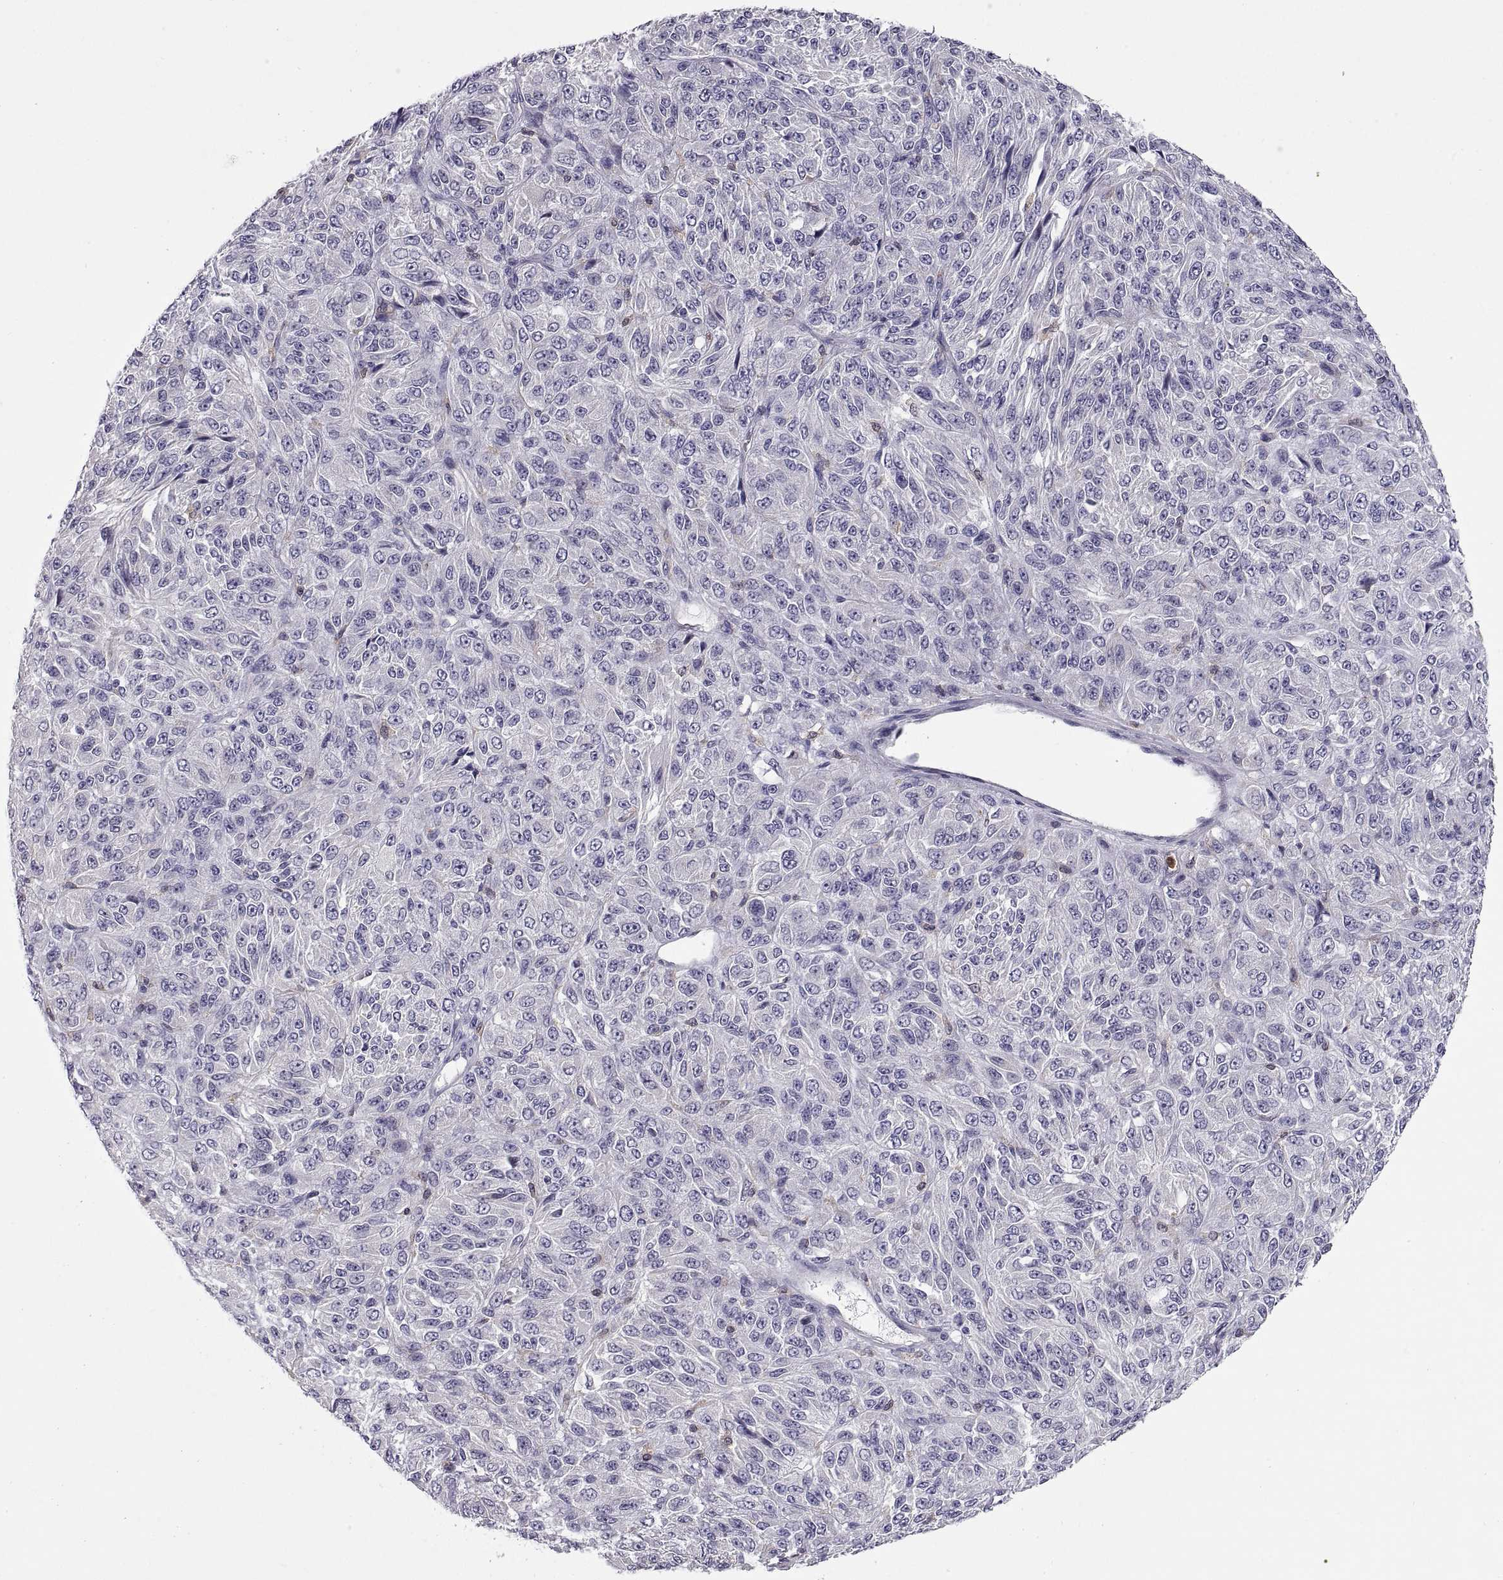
{"staining": {"intensity": "negative", "quantity": "none", "location": "none"}, "tissue": "melanoma", "cell_type": "Tumor cells", "image_type": "cancer", "snomed": [{"axis": "morphology", "description": "Malignant melanoma, Metastatic site"}, {"axis": "topography", "description": "Brain"}], "caption": "Immunohistochemical staining of malignant melanoma (metastatic site) shows no significant expression in tumor cells.", "gene": "DOK3", "patient": {"sex": "female", "age": 56}}